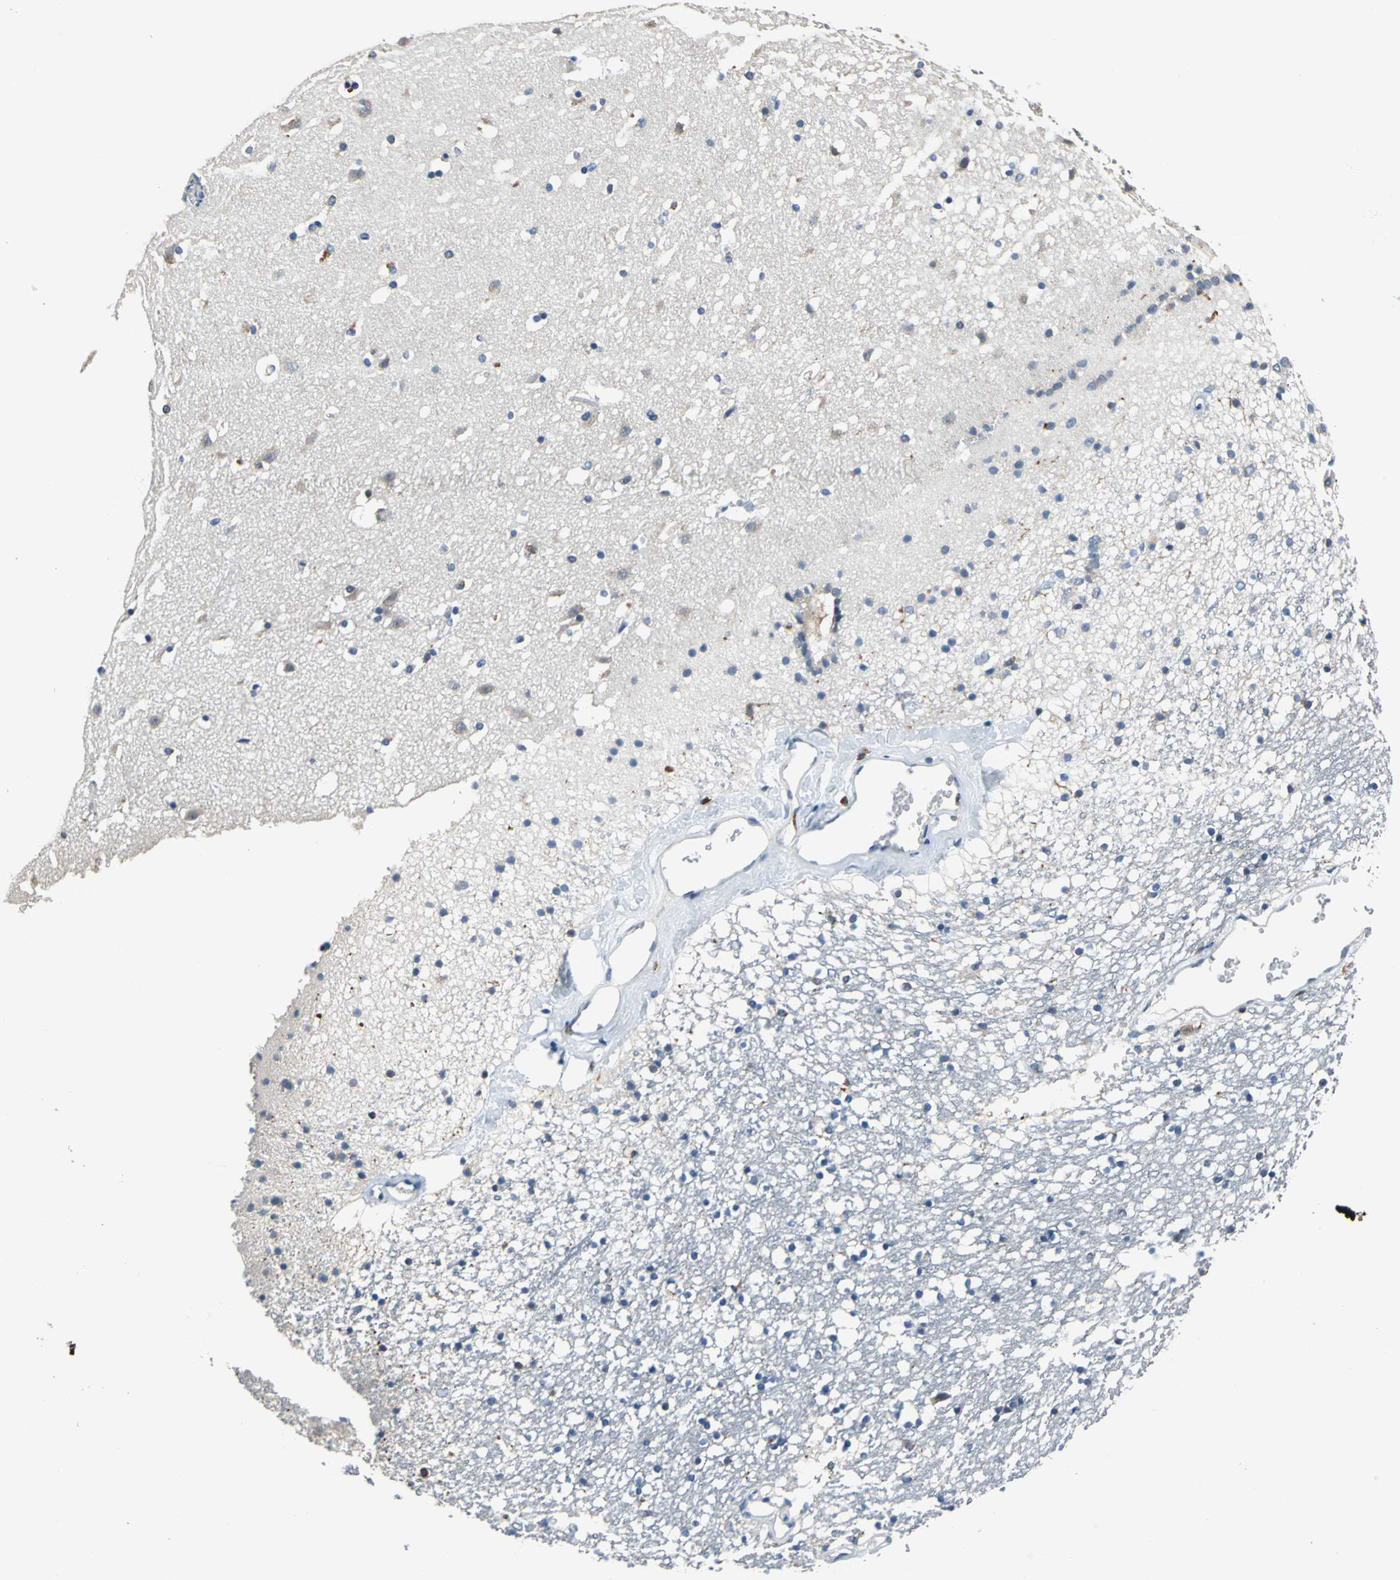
{"staining": {"intensity": "weak", "quantity": "25%-75%", "location": "cytoplasmic/membranous"}, "tissue": "caudate", "cell_type": "Glial cells", "image_type": "normal", "snomed": [{"axis": "morphology", "description": "Normal tissue, NOS"}, {"axis": "topography", "description": "Lateral ventricle wall"}], "caption": "The micrograph displays a brown stain indicating the presence of a protein in the cytoplasmic/membranous of glial cells in caudate. (DAB = brown stain, brightfield microscopy at high magnification).", "gene": "SLC19A2", "patient": {"sex": "male", "age": 45}}